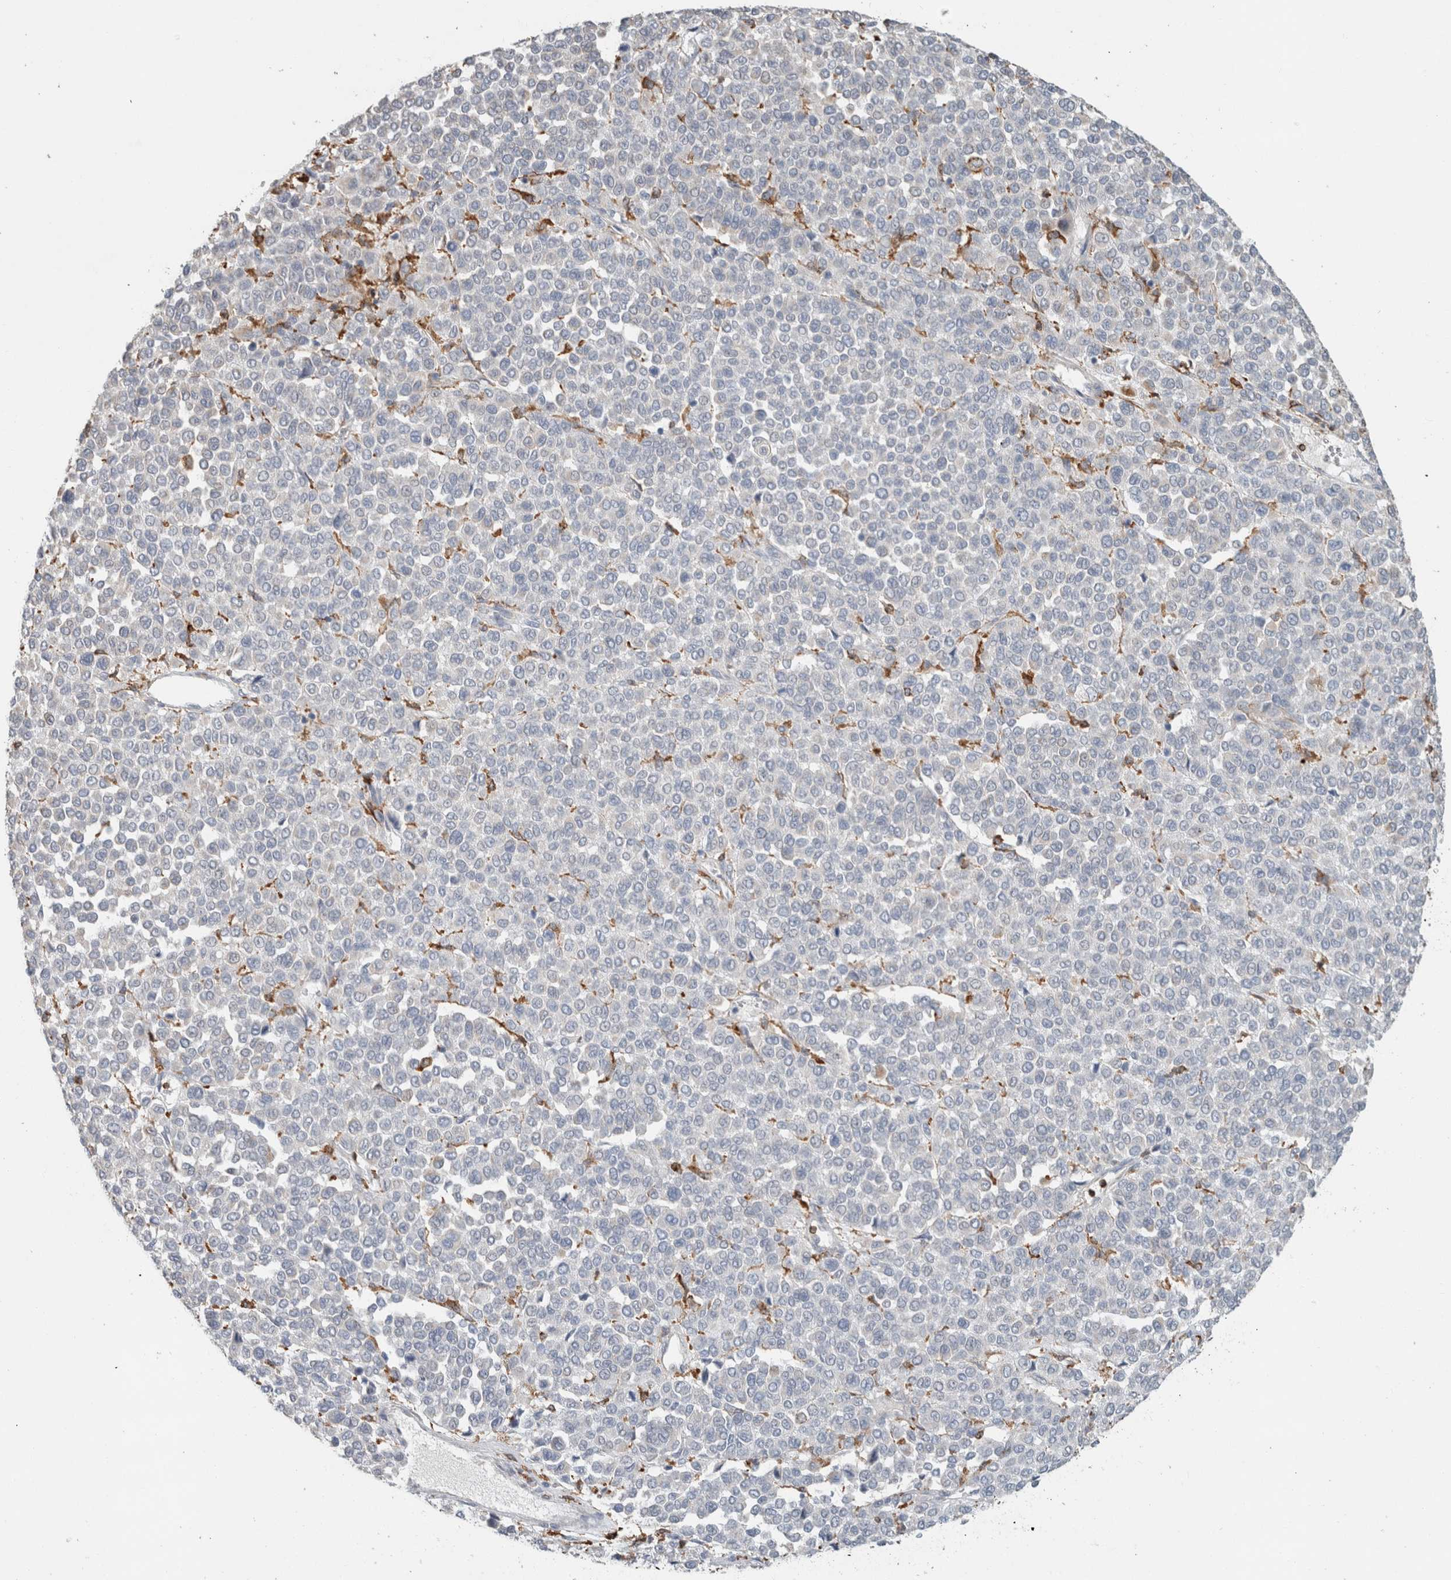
{"staining": {"intensity": "negative", "quantity": "none", "location": "none"}, "tissue": "melanoma", "cell_type": "Tumor cells", "image_type": "cancer", "snomed": [{"axis": "morphology", "description": "Malignant melanoma, Metastatic site"}, {"axis": "topography", "description": "Pancreas"}], "caption": "IHC photomicrograph of neoplastic tissue: human malignant melanoma (metastatic site) stained with DAB (3,3'-diaminobenzidine) shows no significant protein positivity in tumor cells.", "gene": "LY86", "patient": {"sex": "female", "age": 30}}